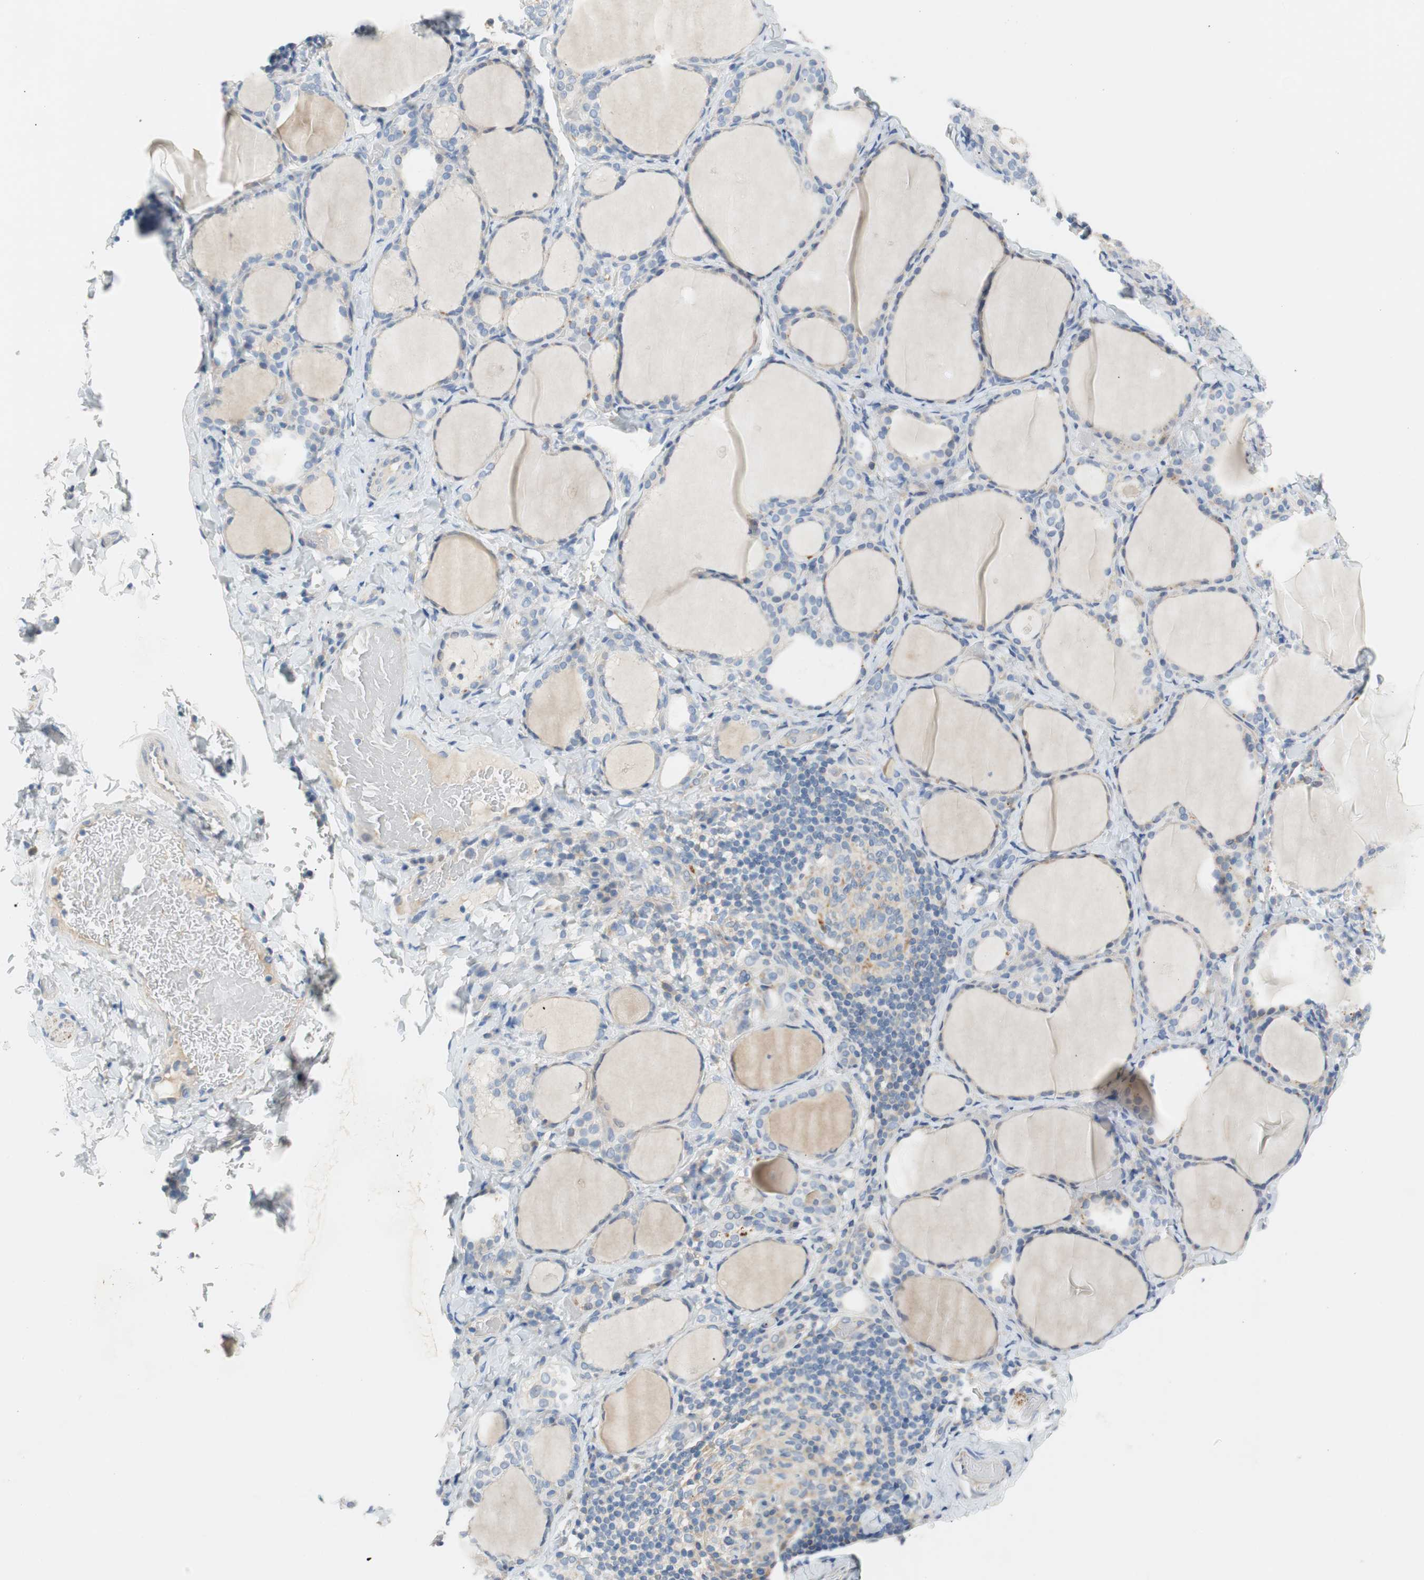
{"staining": {"intensity": "weak", "quantity": "<25%", "location": "cytoplasmic/membranous"}, "tissue": "thyroid gland", "cell_type": "Glandular cells", "image_type": "normal", "snomed": [{"axis": "morphology", "description": "Normal tissue, NOS"}, {"axis": "morphology", "description": "Papillary adenocarcinoma, NOS"}, {"axis": "topography", "description": "Thyroid gland"}], "caption": "This photomicrograph is of unremarkable thyroid gland stained with immunohistochemistry (IHC) to label a protein in brown with the nuclei are counter-stained blue. There is no positivity in glandular cells. (DAB (3,3'-diaminobenzidine) IHC with hematoxylin counter stain).", "gene": "CCM2L", "patient": {"sex": "female", "age": 30}}